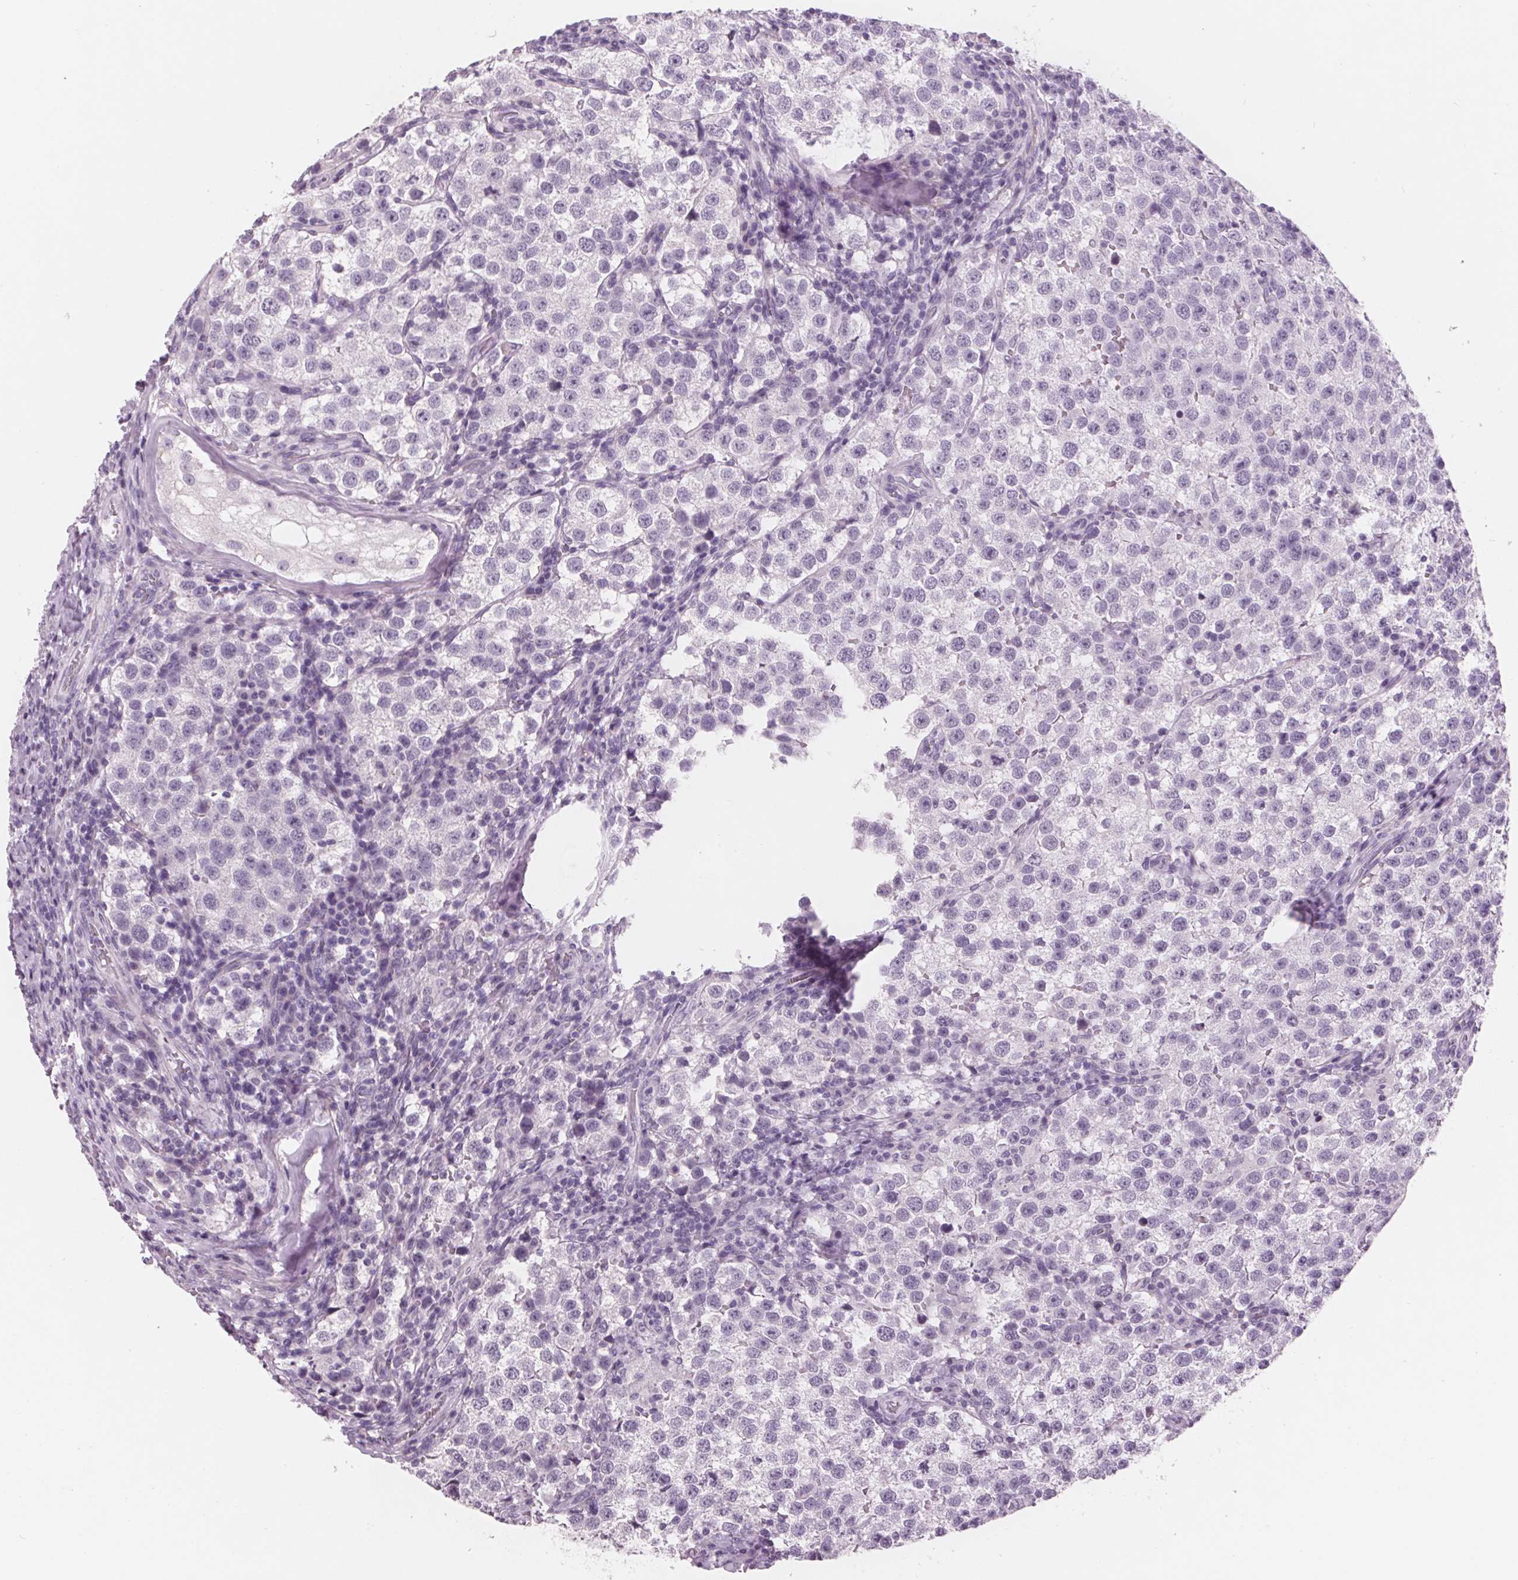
{"staining": {"intensity": "negative", "quantity": "none", "location": "none"}, "tissue": "testis cancer", "cell_type": "Tumor cells", "image_type": "cancer", "snomed": [{"axis": "morphology", "description": "Seminoma, NOS"}, {"axis": "topography", "description": "Testis"}], "caption": "Micrograph shows no protein positivity in tumor cells of testis cancer (seminoma) tissue. (DAB (3,3'-diaminobenzidine) immunohistochemistry (IHC), high magnification).", "gene": "AMBP", "patient": {"sex": "male", "age": 37}}